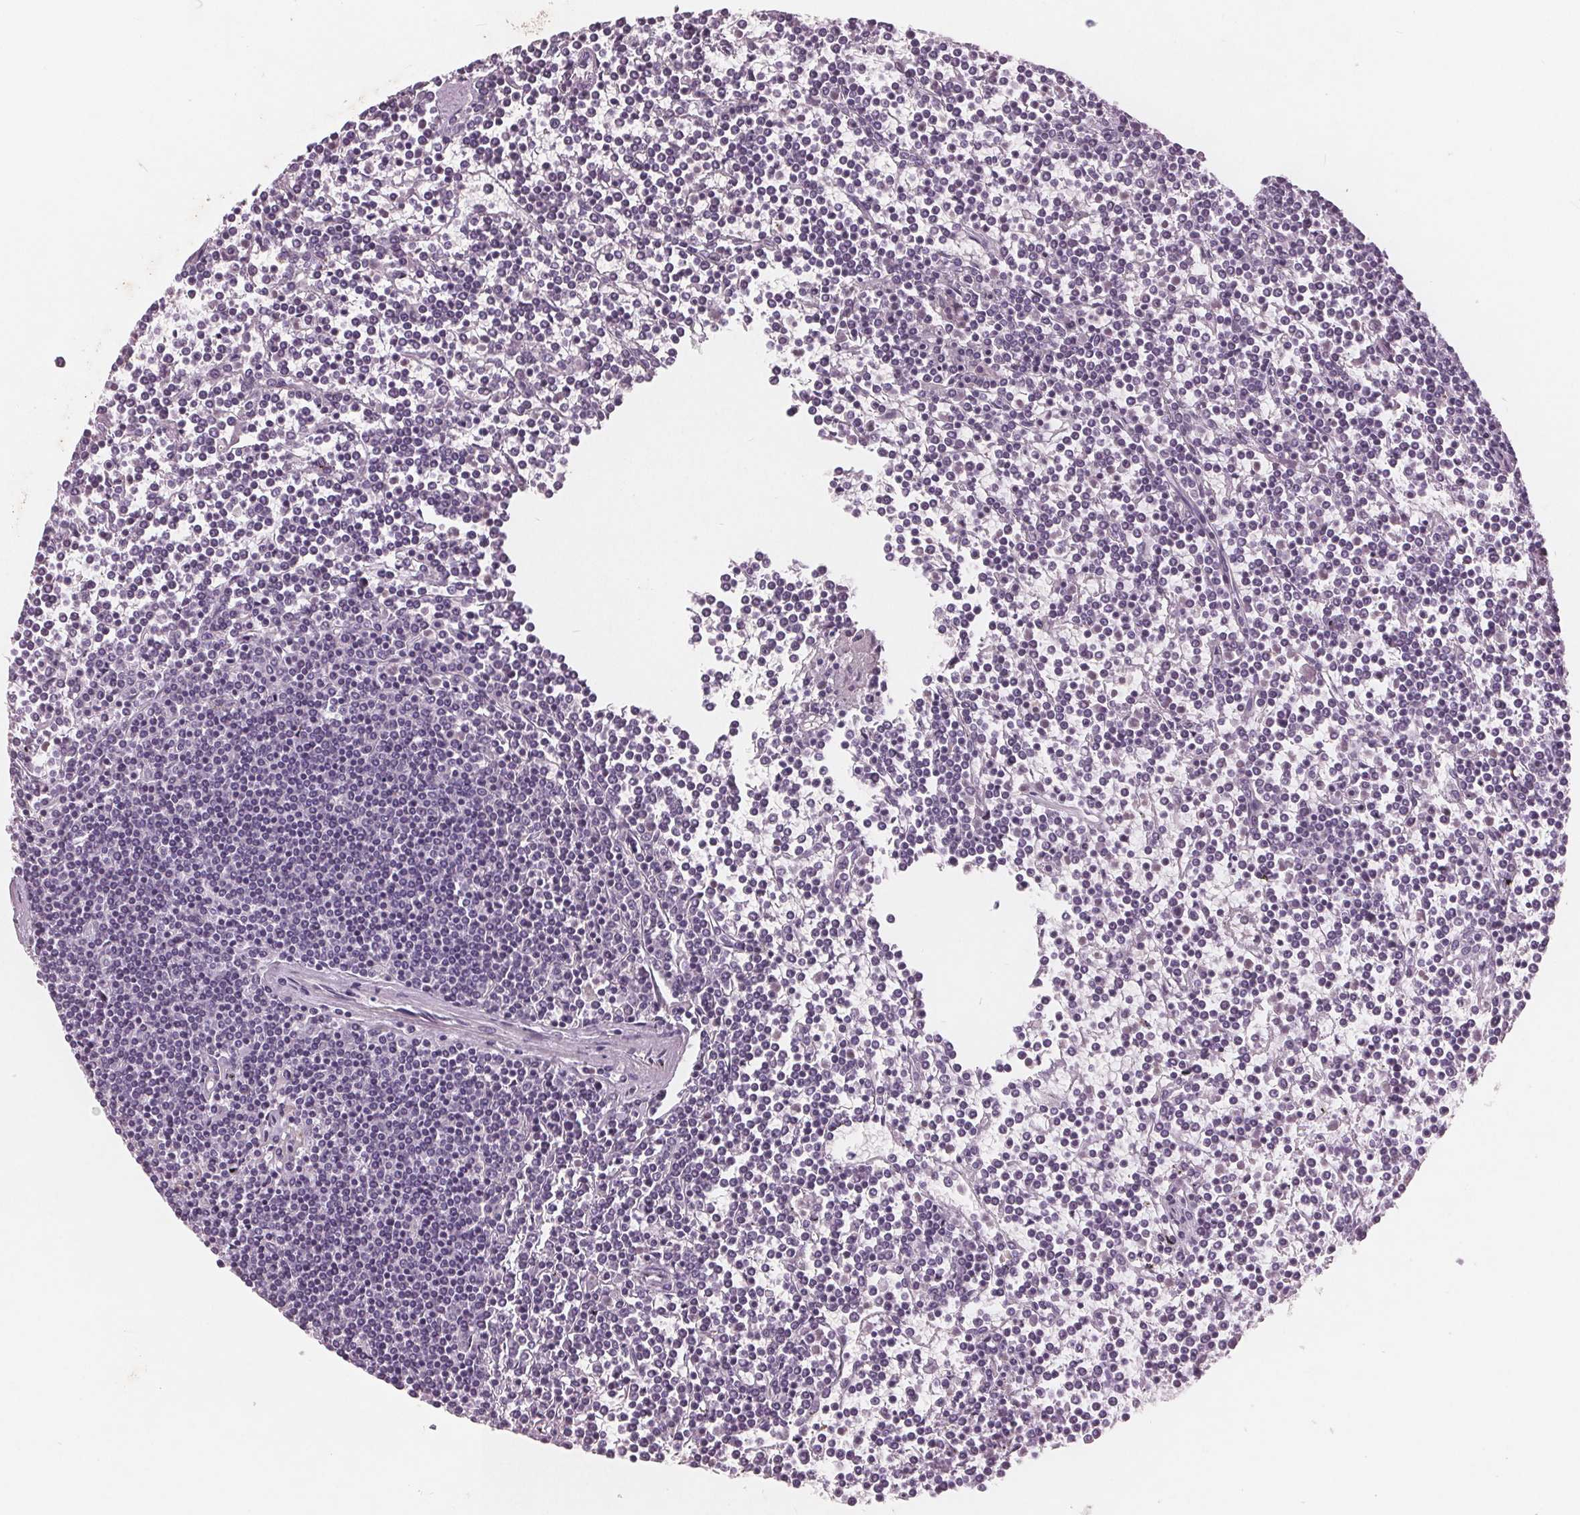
{"staining": {"intensity": "negative", "quantity": "none", "location": "none"}, "tissue": "lymphoma", "cell_type": "Tumor cells", "image_type": "cancer", "snomed": [{"axis": "morphology", "description": "Malignant lymphoma, non-Hodgkin's type, Low grade"}, {"axis": "topography", "description": "Spleen"}], "caption": "Tumor cells show no significant positivity in lymphoma.", "gene": "PTPN14", "patient": {"sex": "female", "age": 19}}